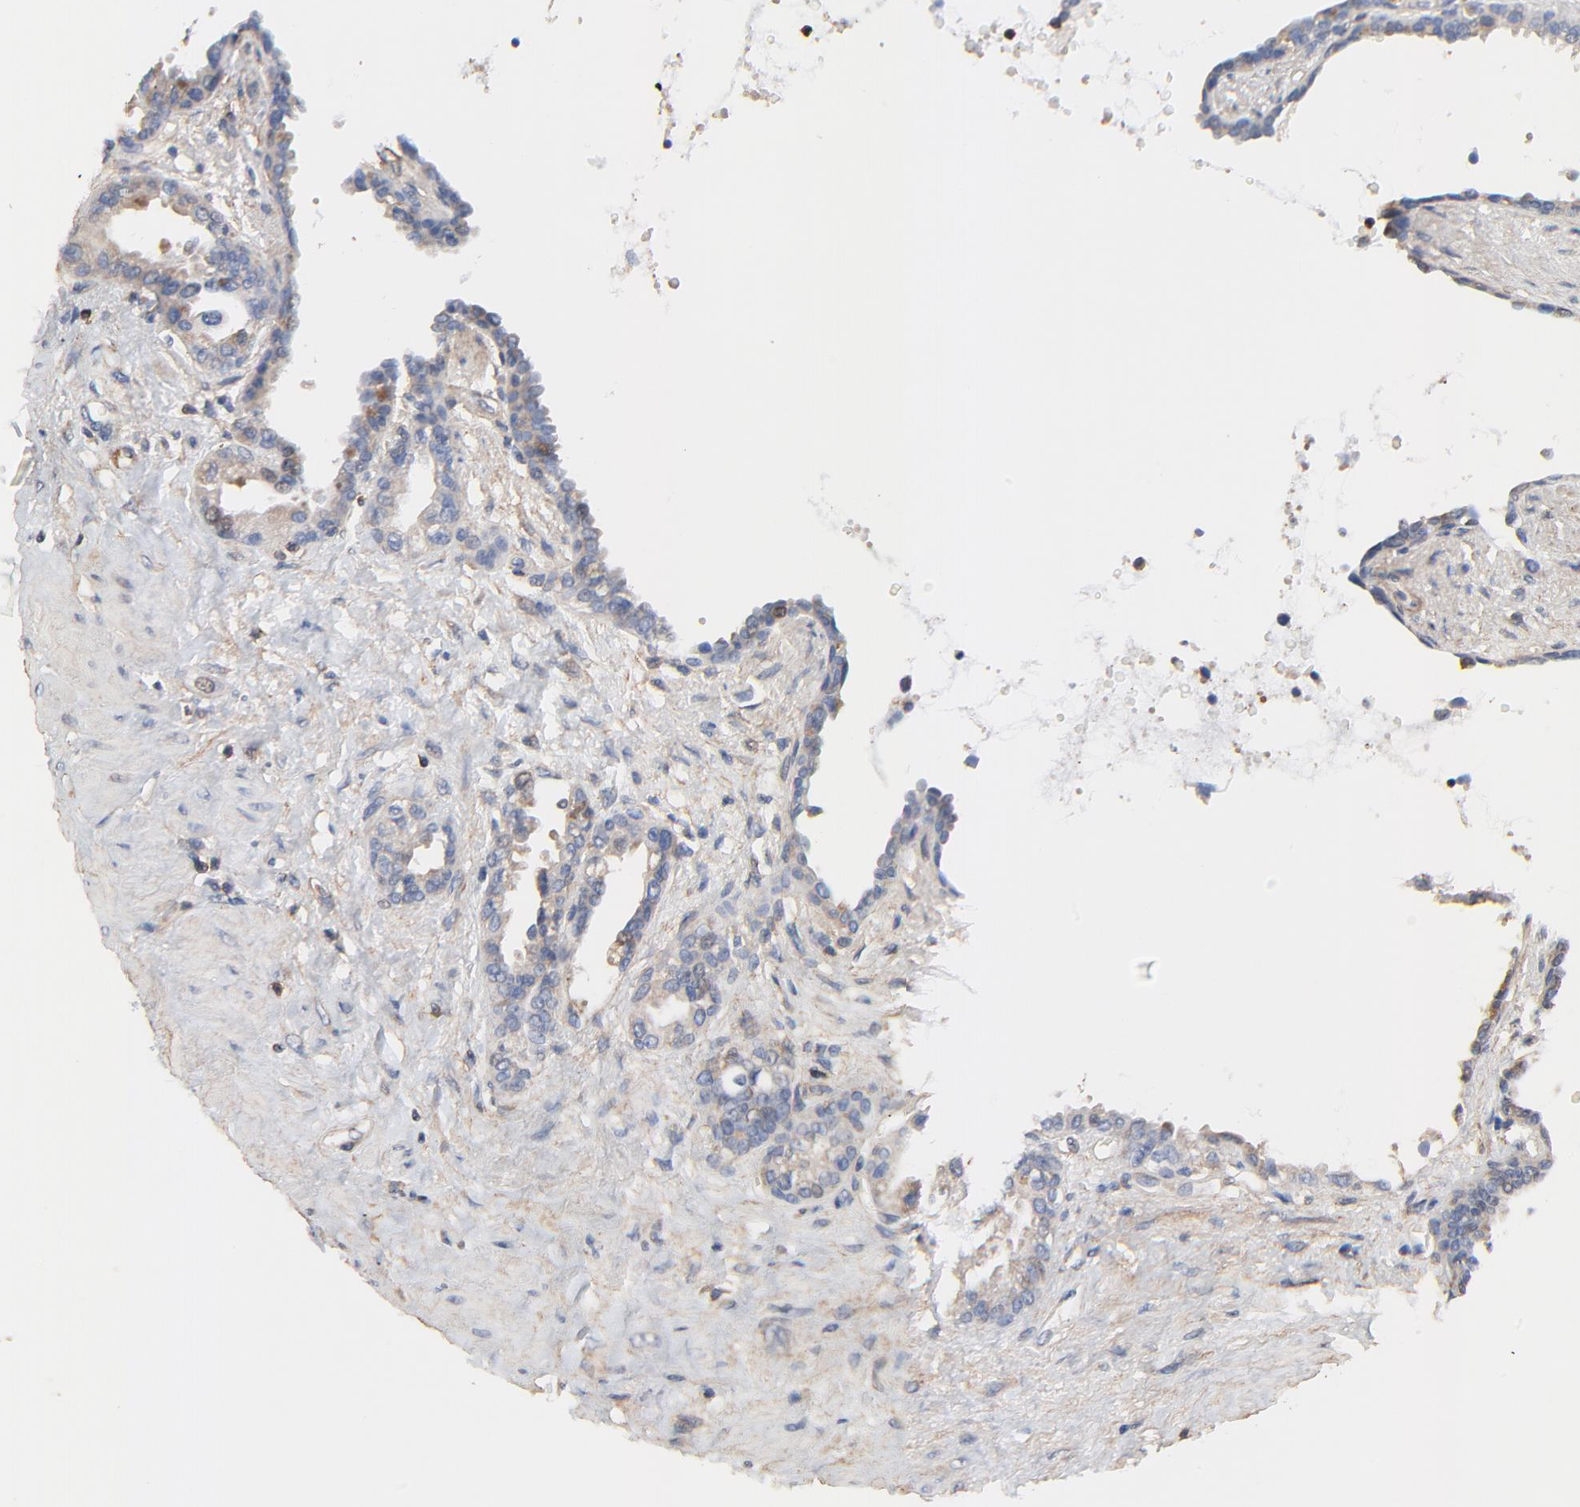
{"staining": {"intensity": "weak", "quantity": "25%-75%", "location": "cytoplasmic/membranous"}, "tissue": "seminal vesicle", "cell_type": "Glandular cells", "image_type": "normal", "snomed": [{"axis": "morphology", "description": "Normal tissue, NOS"}, {"axis": "topography", "description": "Seminal veicle"}], "caption": "Protein expression analysis of normal seminal vesicle displays weak cytoplasmic/membranous expression in about 25%-75% of glandular cells.", "gene": "SKAP1", "patient": {"sex": "male", "age": 61}}